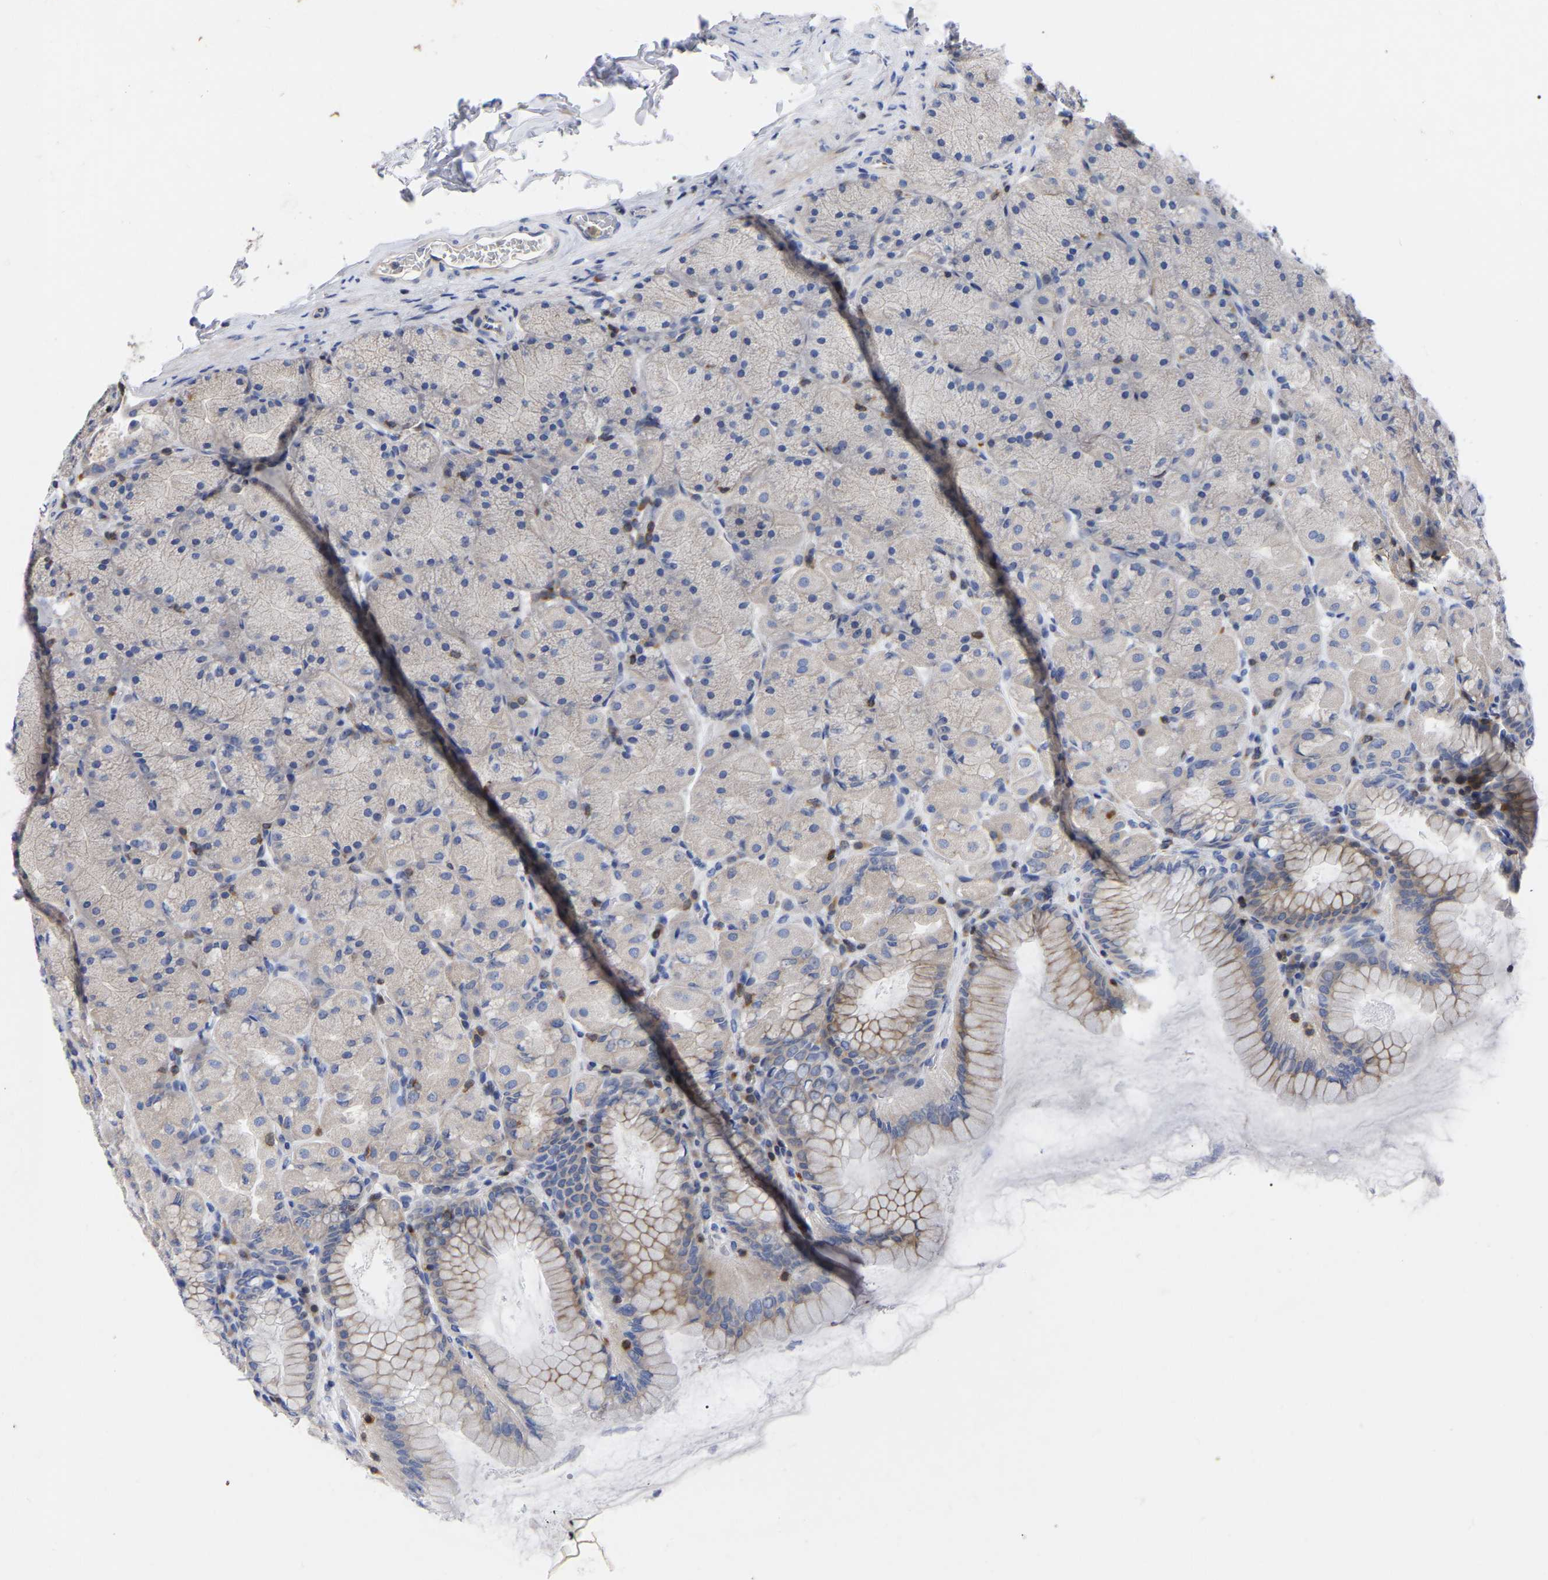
{"staining": {"intensity": "weak", "quantity": "<25%", "location": "cytoplasmic/membranous"}, "tissue": "stomach", "cell_type": "Glandular cells", "image_type": "normal", "snomed": [{"axis": "morphology", "description": "Normal tissue, NOS"}, {"axis": "topography", "description": "Stomach, upper"}], "caption": "This is an immunohistochemistry micrograph of normal human stomach. There is no staining in glandular cells.", "gene": "PTPN7", "patient": {"sex": "female", "age": 56}}